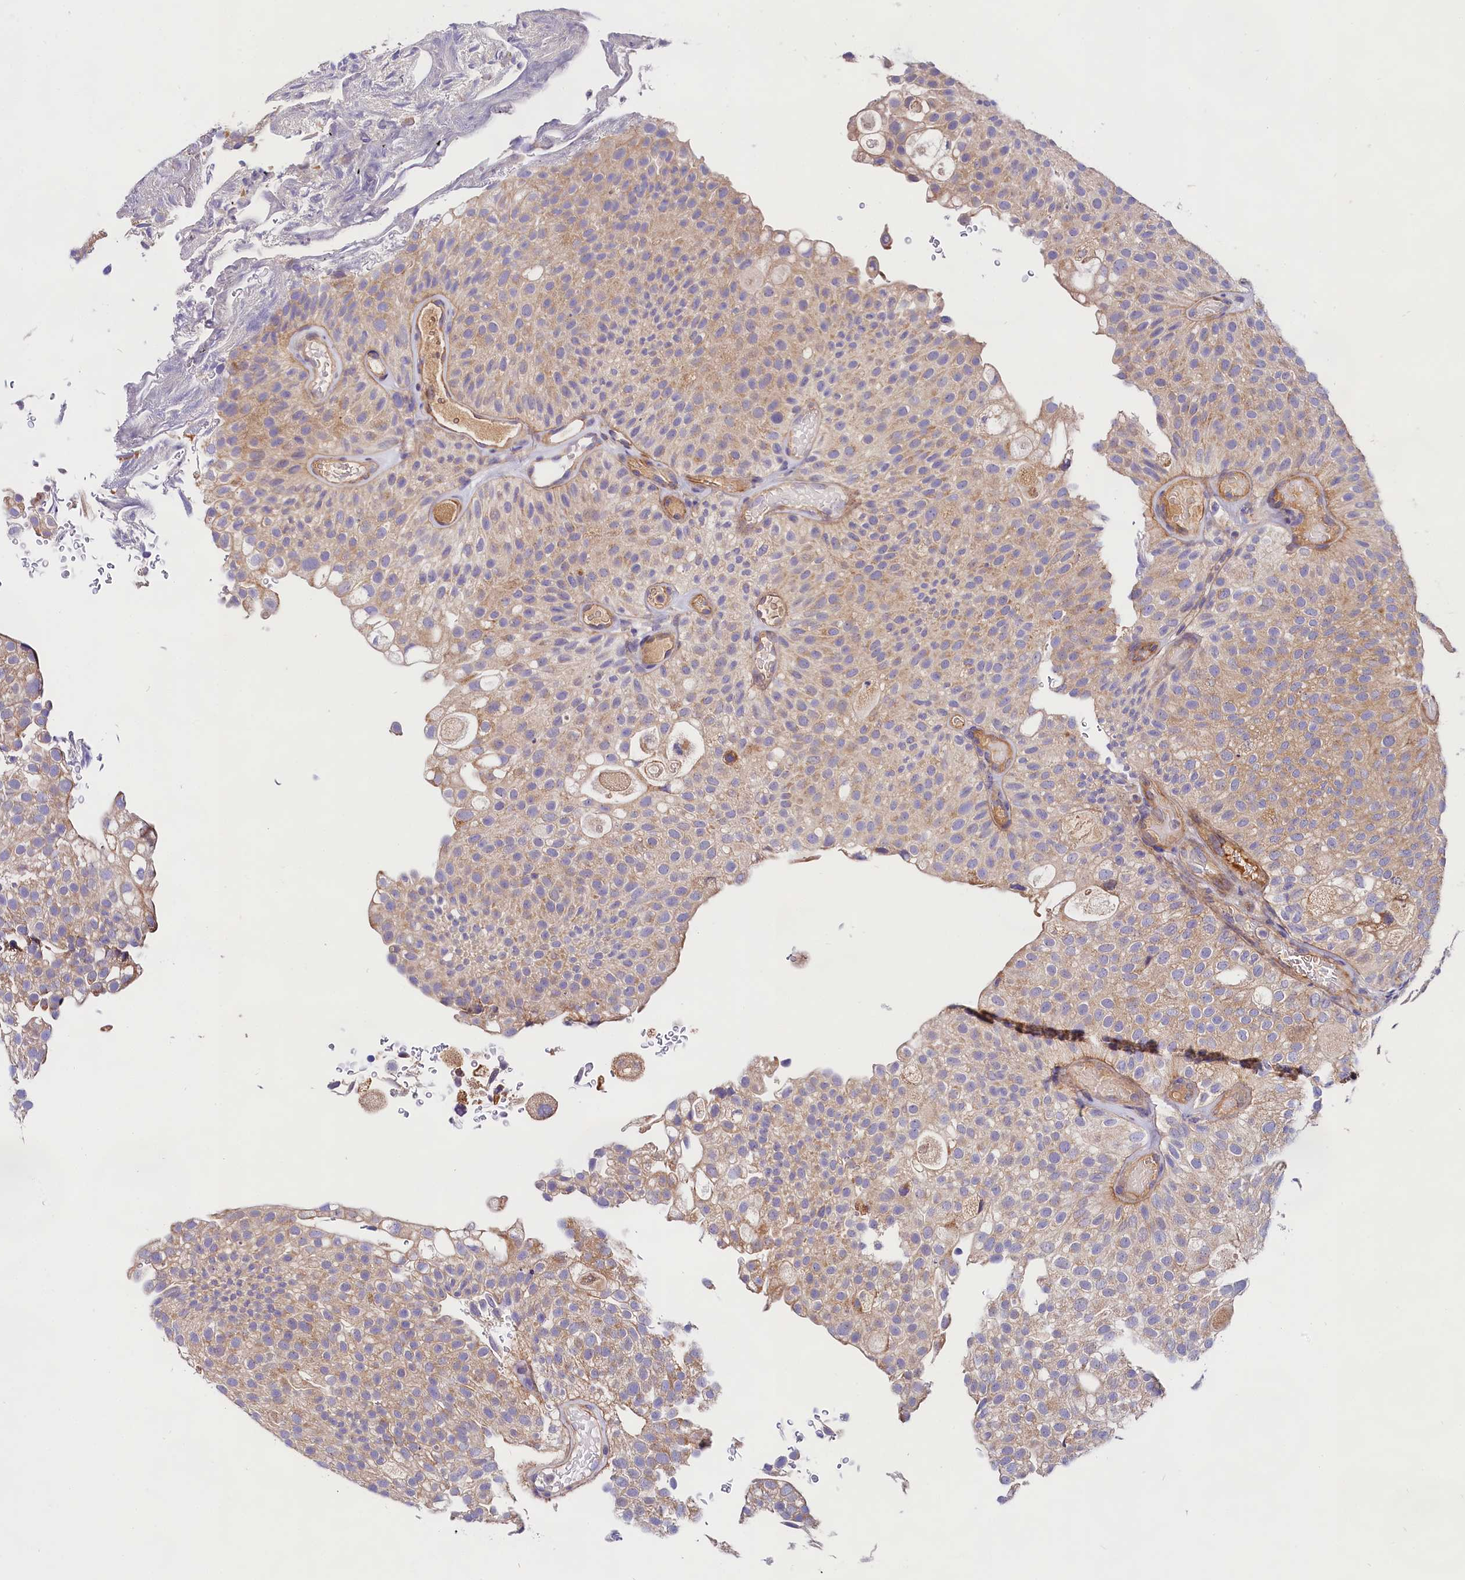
{"staining": {"intensity": "weak", "quantity": "25%-75%", "location": "cytoplasmic/membranous"}, "tissue": "urothelial cancer", "cell_type": "Tumor cells", "image_type": "cancer", "snomed": [{"axis": "morphology", "description": "Urothelial carcinoma, Low grade"}, {"axis": "topography", "description": "Urinary bladder"}], "caption": "Protein staining reveals weak cytoplasmic/membranous staining in about 25%-75% of tumor cells in urothelial carcinoma (low-grade). The protein is shown in brown color, while the nuclei are stained blue.", "gene": "SPG11", "patient": {"sex": "male", "age": 78}}